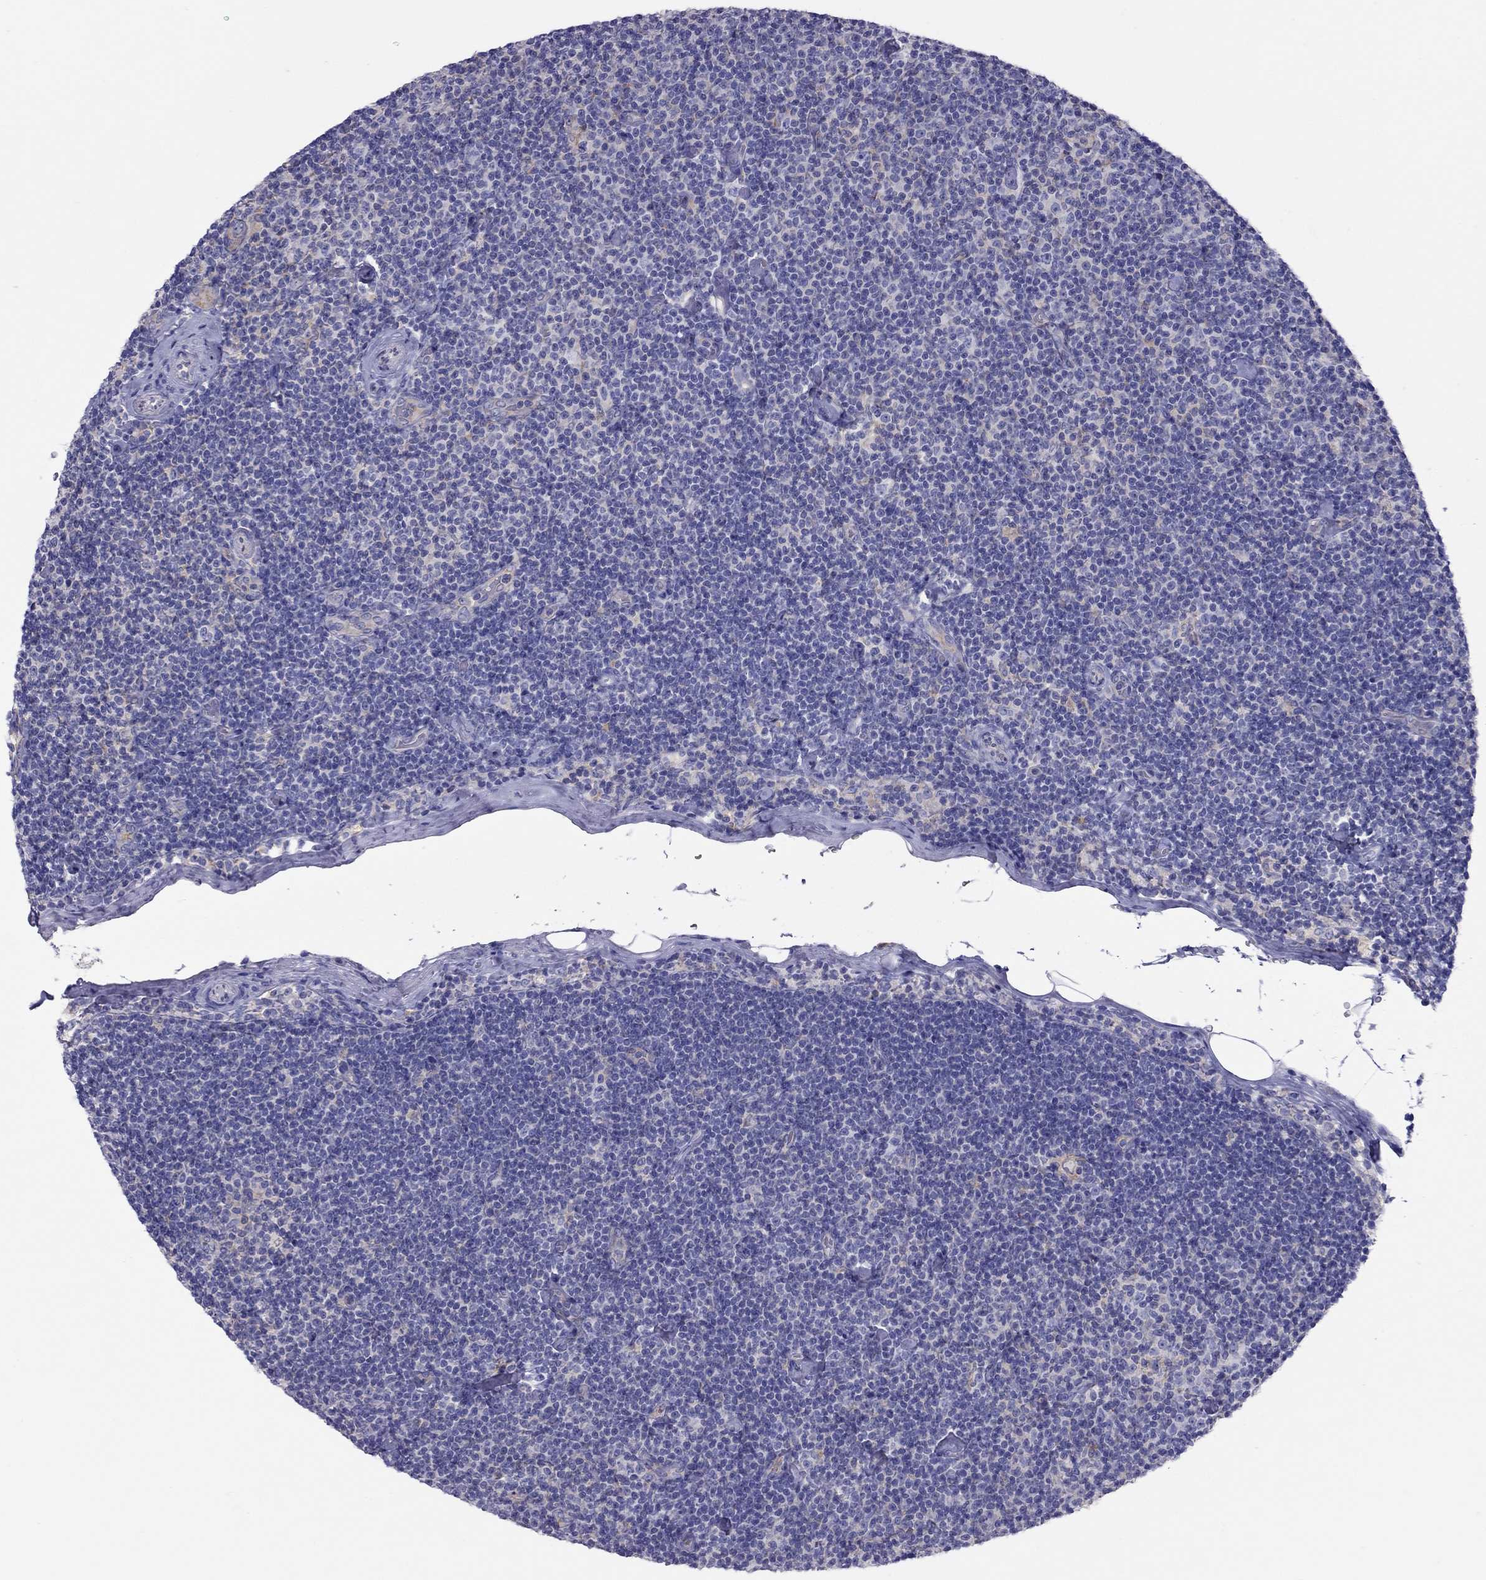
{"staining": {"intensity": "negative", "quantity": "none", "location": "none"}, "tissue": "lymphoma", "cell_type": "Tumor cells", "image_type": "cancer", "snomed": [{"axis": "morphology", "description": "Malignant lymphoma, non-Hodgkin's type, Low grade"}, {"axis": "topography", "description": "Lymph node"}], "caption": "The photomicrograph exhibits no significant positivity in tumor cells of low-grade malignant lymphoma, non-Hodgkin's type.", "gene": "ALOX15B", "patient": {"sex": "male", "age": 81}}